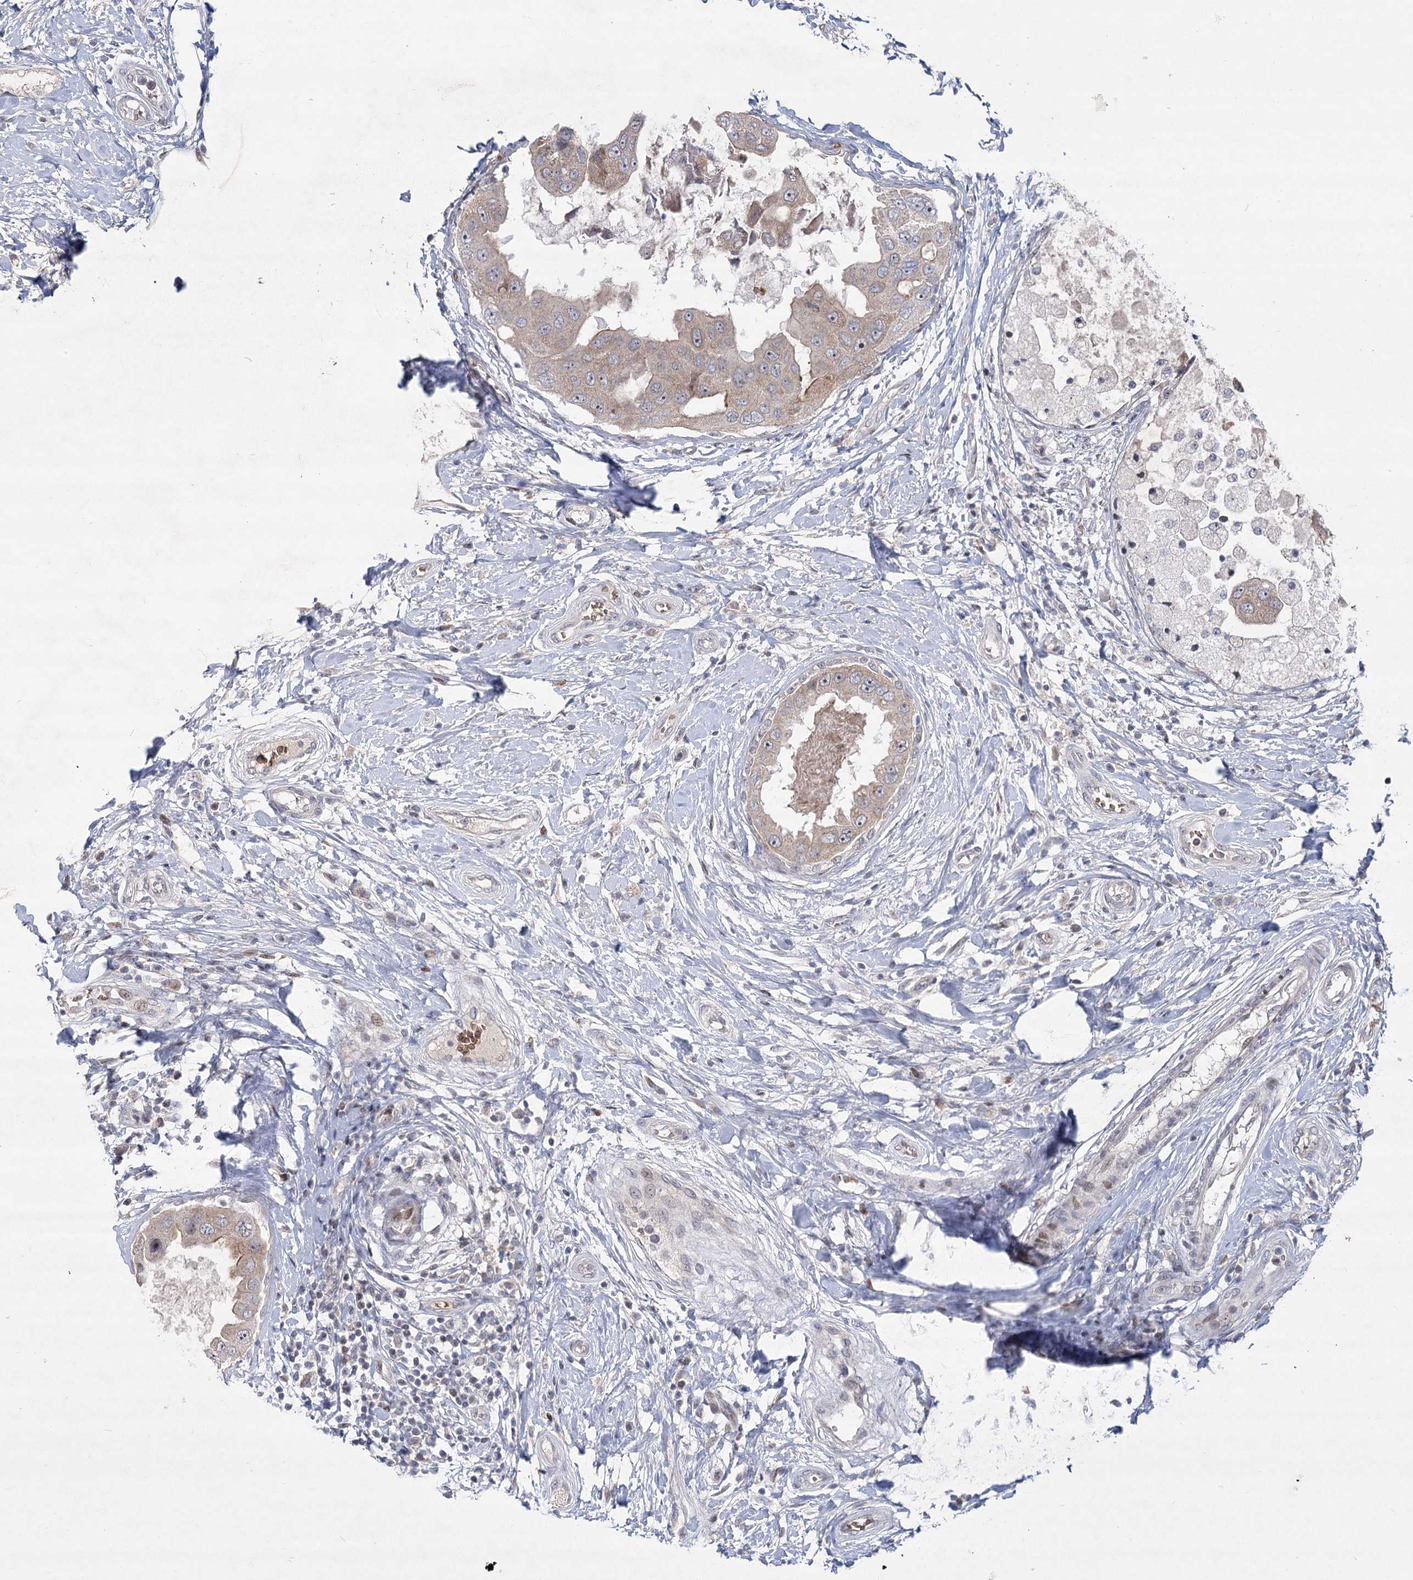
{"staining": {"intensity": "weak", "quantity": "25%-75%", "location": "cytoplasmic/membranous"}, "tissue": "breast cancer", "cell_type": "Tumor cells", "image_type": "cancer", "snomed": [{"axis": "morphology", "description": "Duct carcinoma"}, {"axis": "topography", "description": "Breast"}], "caption": "A photomicrograph of breast cancer (intraductal carcinoma) stained for a protein displays weak cytoplasmic/membranous brown staining in tumor cells.", "gene": "NSMCE4A", "patient": {"sex": "female", "age": 27}}